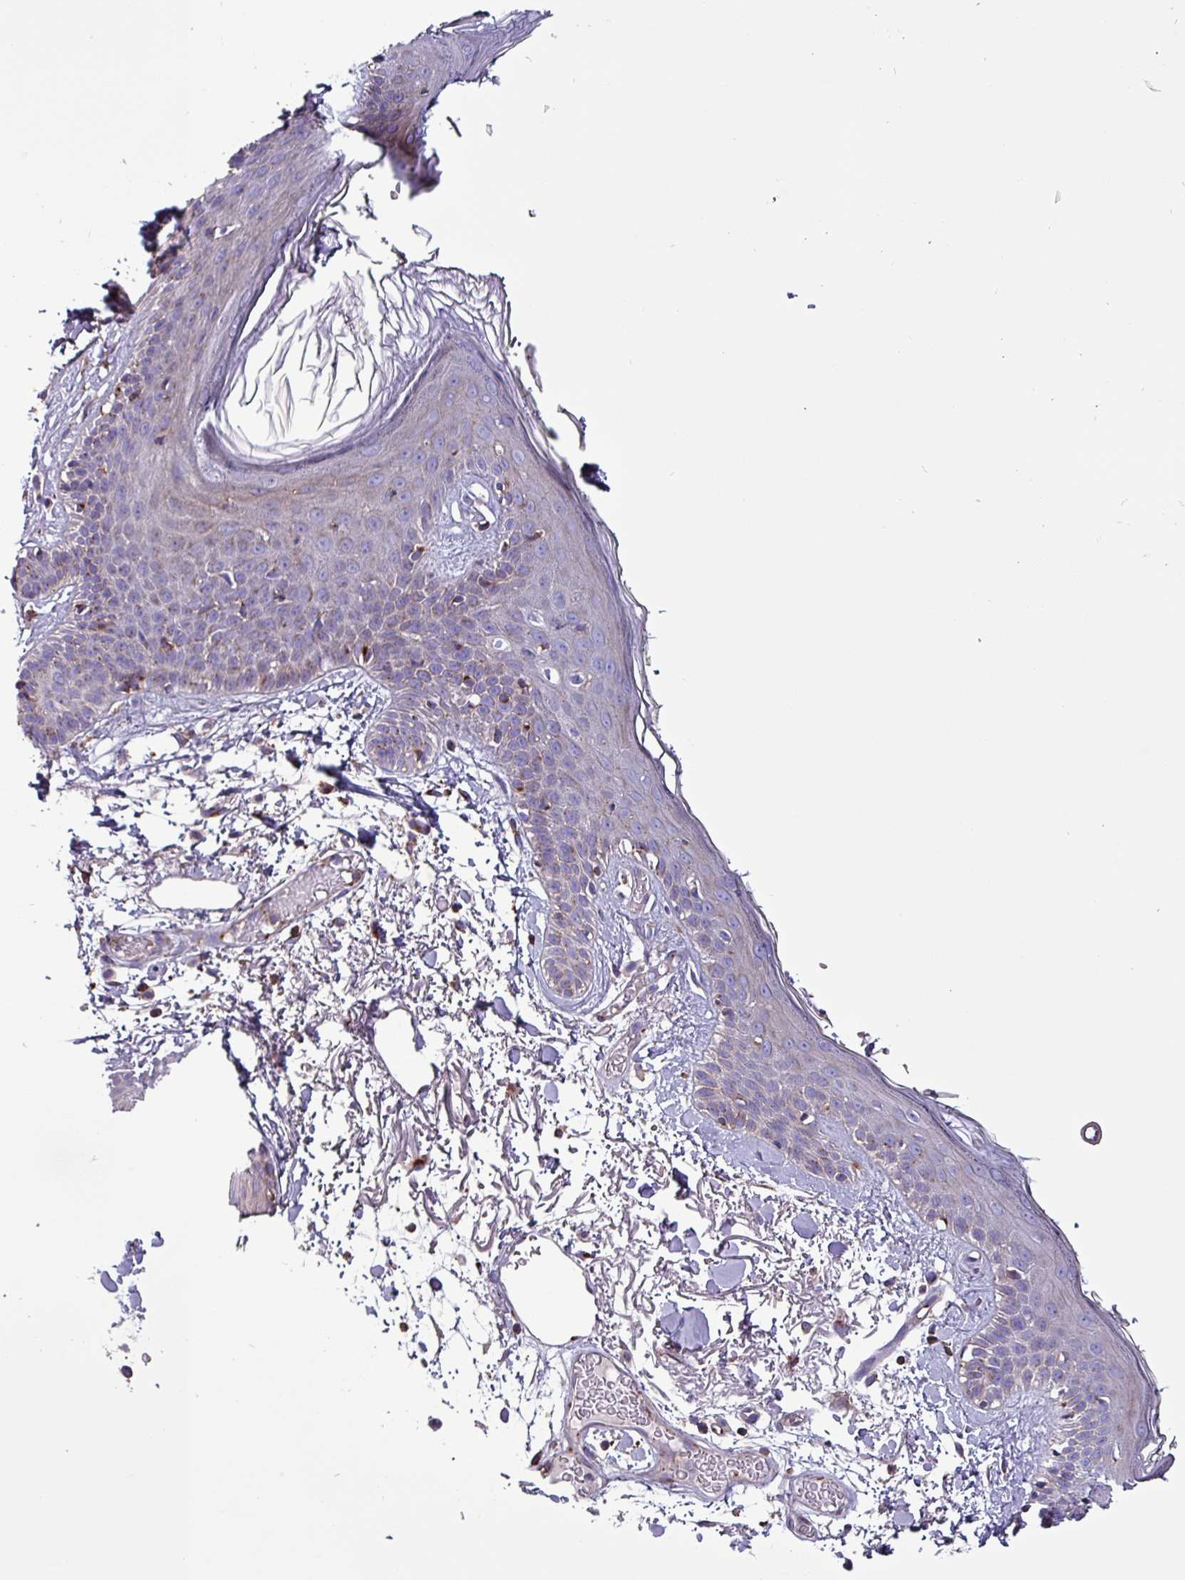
{"staining": {"intensity": "negative", "quantity": "none", "location": "none"}, "tissue": "skin", "cell_type": "Fibroblasts", "image_type": "normal", "snomed": [{"axis": "morphology", "description": "Normal tissue, NOS"}, {"axis": "topography", "description": "Skin"}], "caption": "IHC image of normal human skin stained for a protein (brown), which shows no expression in fibroblasts.", "gene": "VAMP4", "patient": {"sex": "male", "age": 79}}